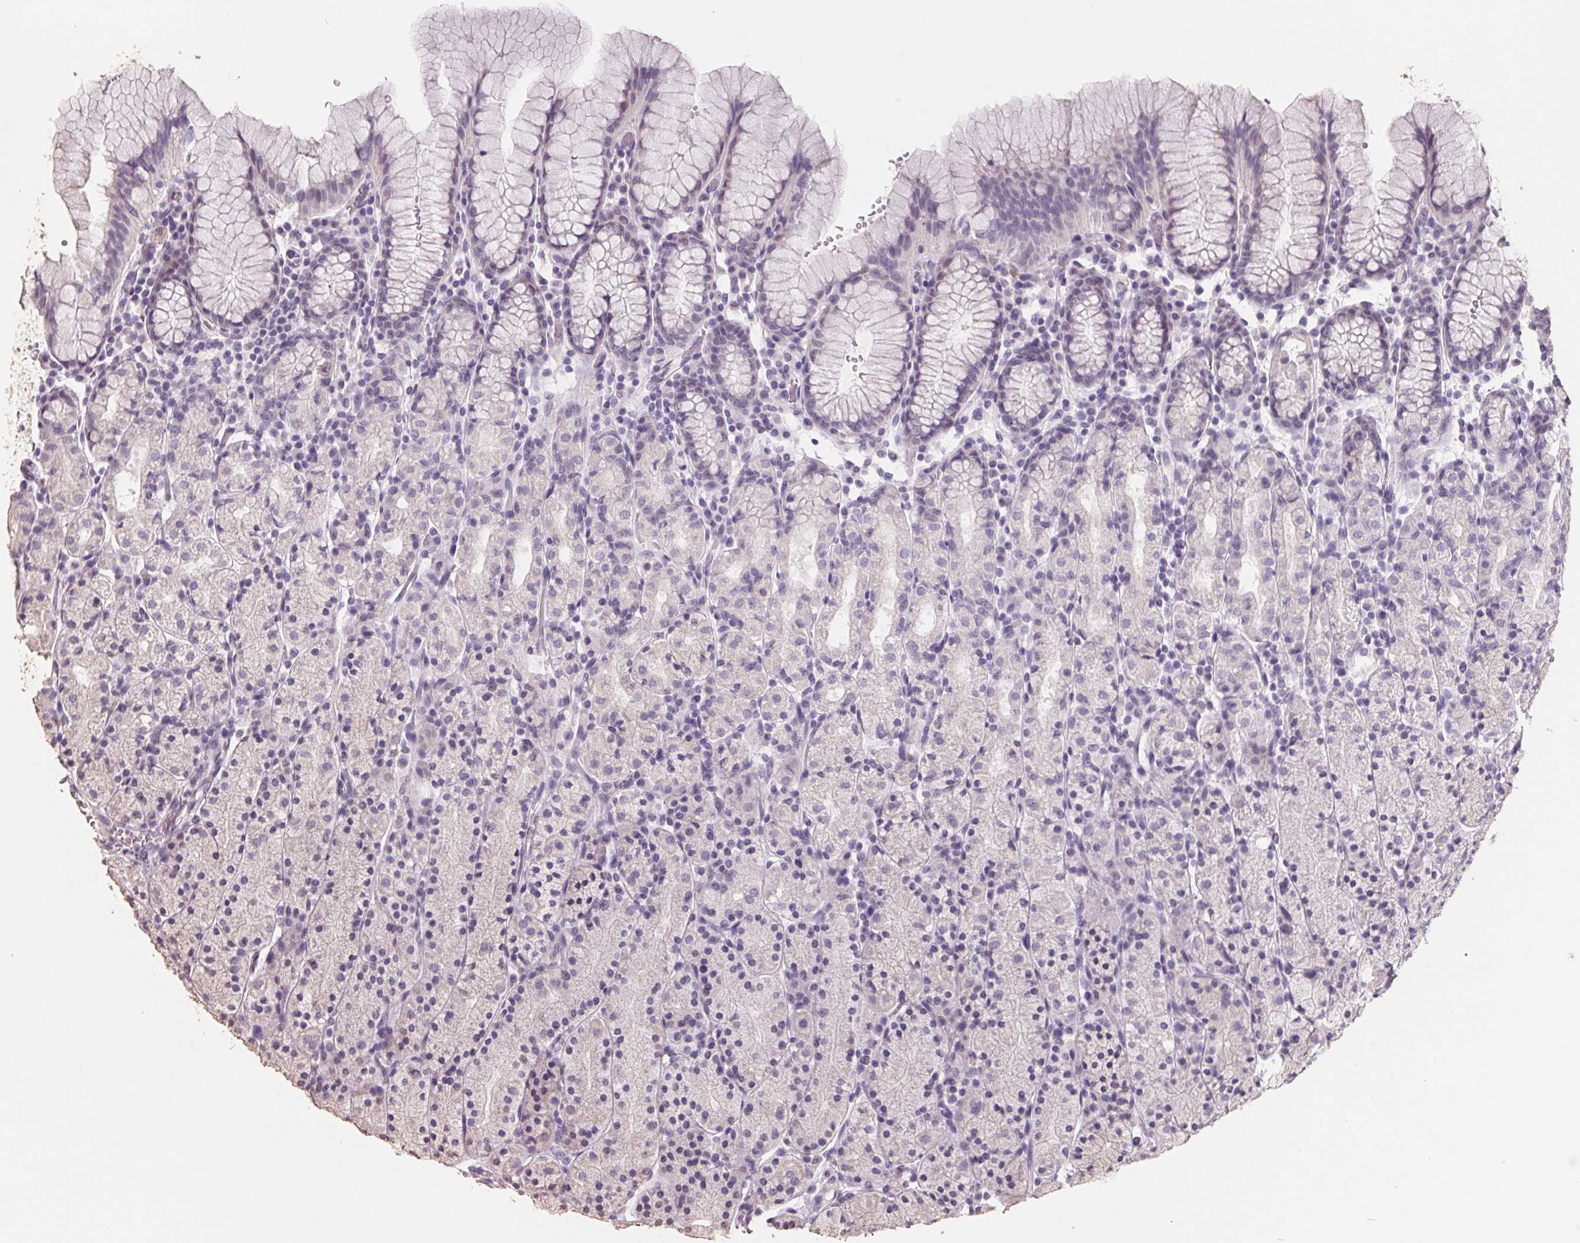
{"staining": {"intensity": "weak", "quantity": "<25%", "location": "nuclear"}, "tissue": "stomach", "cell_type": "Glandular cells", "image_type": "normal", "snomed": [{"axis": "morphology", "description": "Normal tissue, NOS"}, {"axis": "topography", "description": "Stomach, upper"}, {"axis": "topography", "description": "Stomach"}], "caption": "IHC image of normal human stomach stained for a protein (brown), which displays no staining in glandular cells.", "gene": "FTCD", "patient": {"sex": "male", "age": 62}}